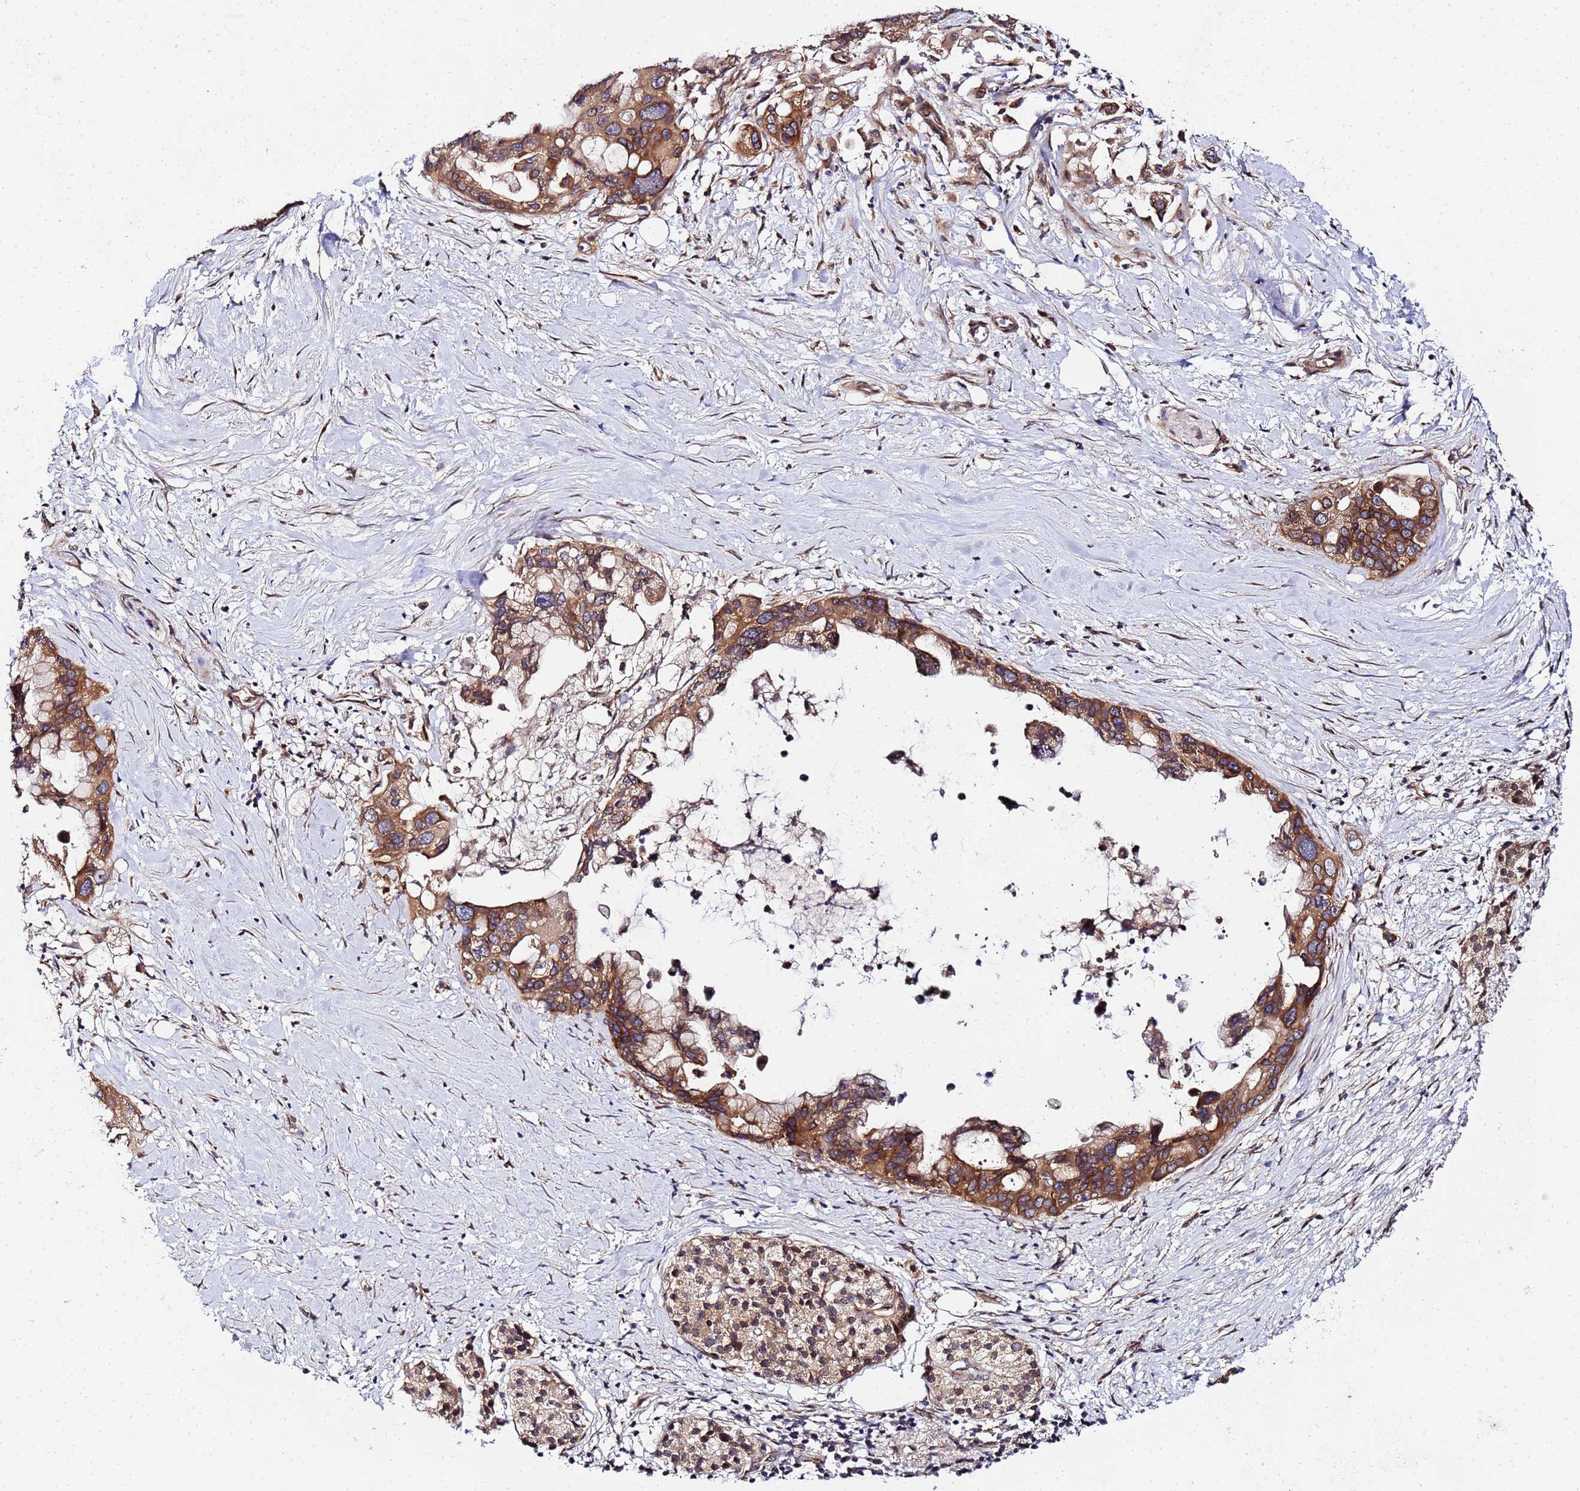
{"staining": {"intensity": "moderate", "quantity": ">75%", "location": "cytoplasmic/membranous"}, "tissue": "pancreatic cancer", "cell_type": "Tumor cells", "image_type": "cancer", "snomed": [{"axis": "morphology", "description": "Adenocarcinoma, NOS"}, {"axis": "topography", "description": "Pancreas"}], "caption": "High-magnification brightfield microscopy of adenocarcinoma (pancreatic) stained with DAB (3,3'-diaminobenzidine) (brown) and counterstained with hematoxylin (blue). tumor cells exhibit moderate cytoplasmic/membranous expression is present in approximately>75% of cells. (DAB (3,3'-diaminobenzidine) IHC, brown staining for protein, blue staining for nuclei).", "gene": "UNC93B1", "patient": {"sex": "female", "age": 83}}